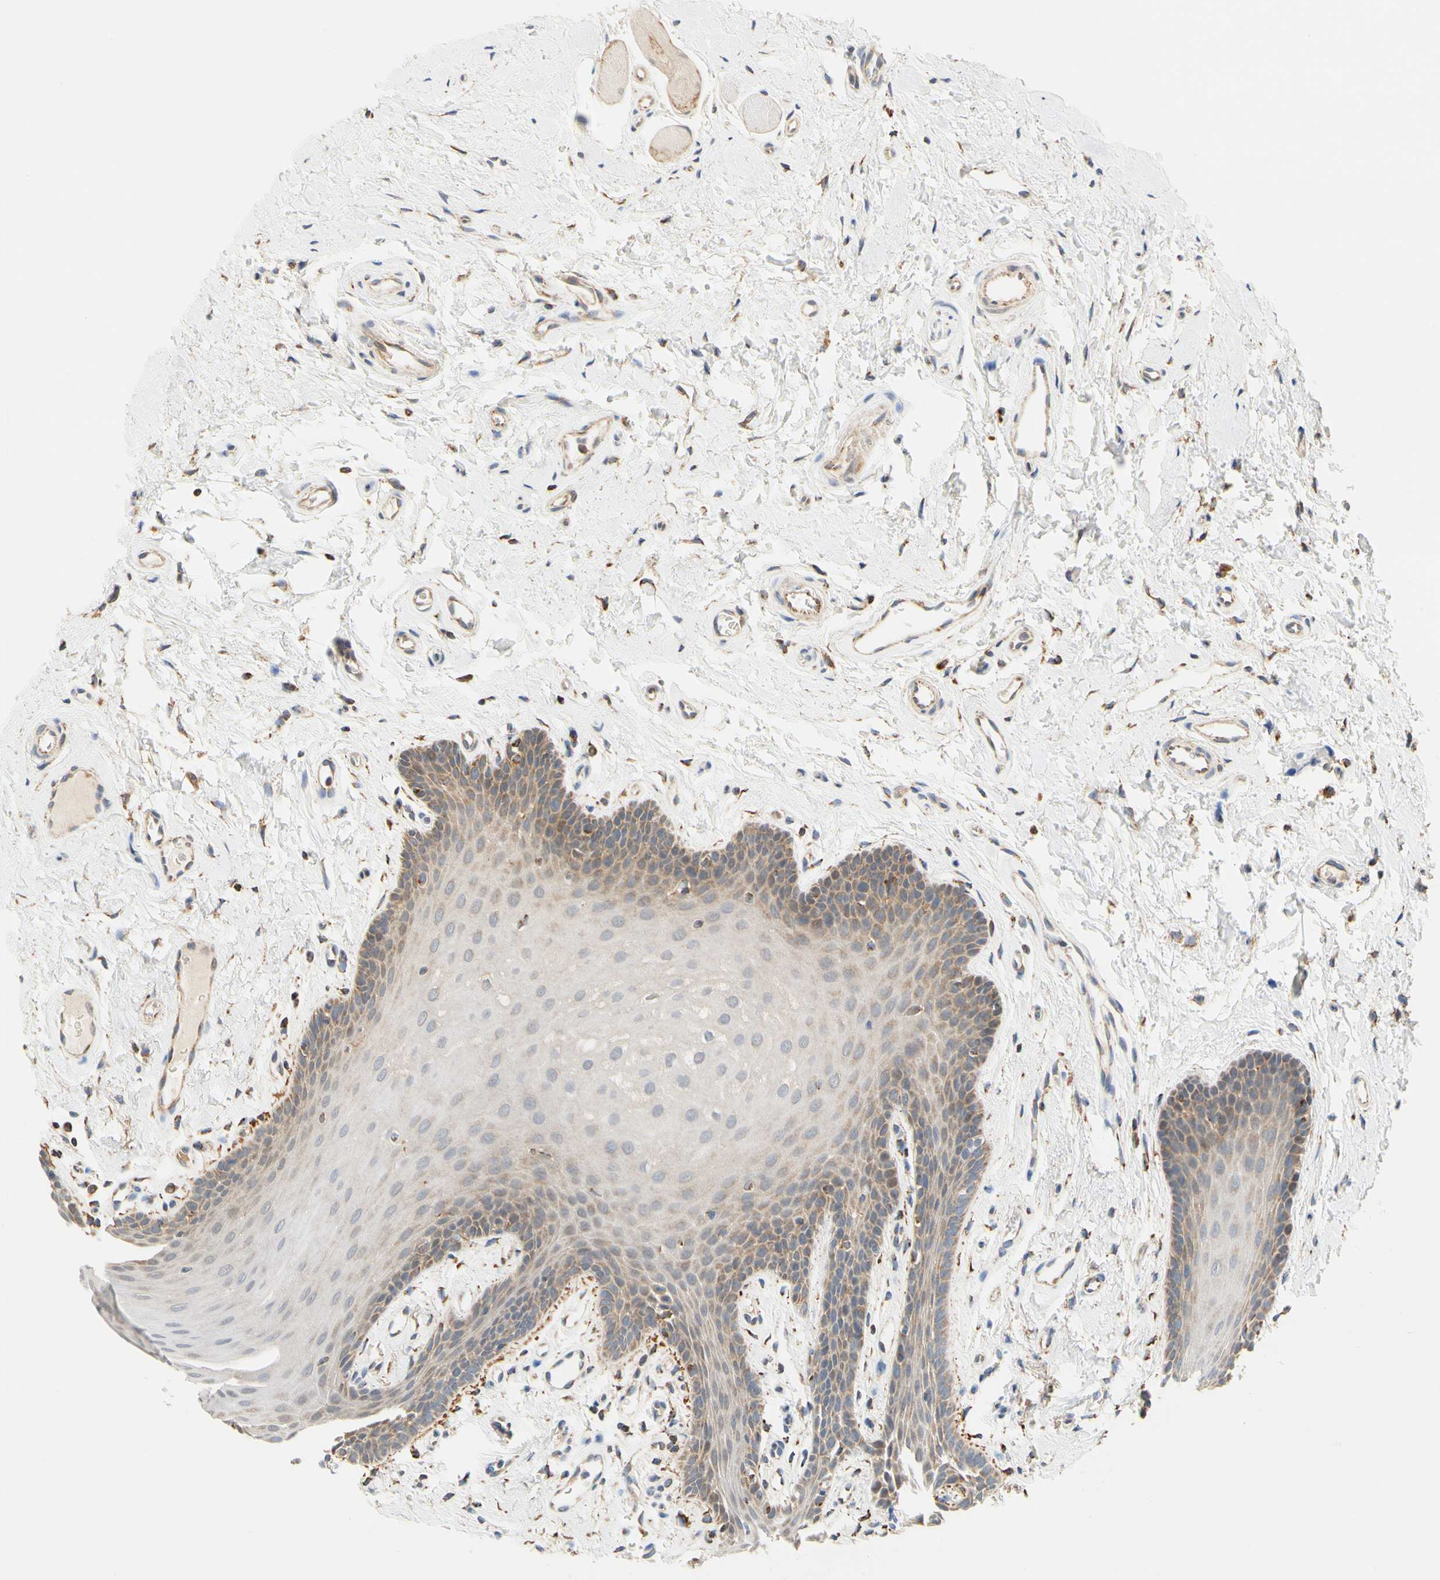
{"staining": {"intensity": "weak", "quantity": "<25%", "location": "cytoplasmic/membranous"}, "tissue": "oral mucosa", "cell_type": "Squamous epithelial cells", "image_type": "normal", "snomed": [{"axis": "morphology", "description": "Normal tissue, NOS"}, {"axis": "topography", "description": "Oral tissue"}], "caption": "Immunohistochemistry photomicrograph of unremarkable oral mucosa: human oral mucosa stained with DAB (3,3'-diaminobenzidine) displays no significant protein positivity in squamous epithelial cells. (Stains: DAB immunohistochemistry with hematoxylin counter stain, Microscopy: brightfield microscopy at high magnification).", "gene": "SFXN3", "patient": {"sex": "male", "age": 62}}